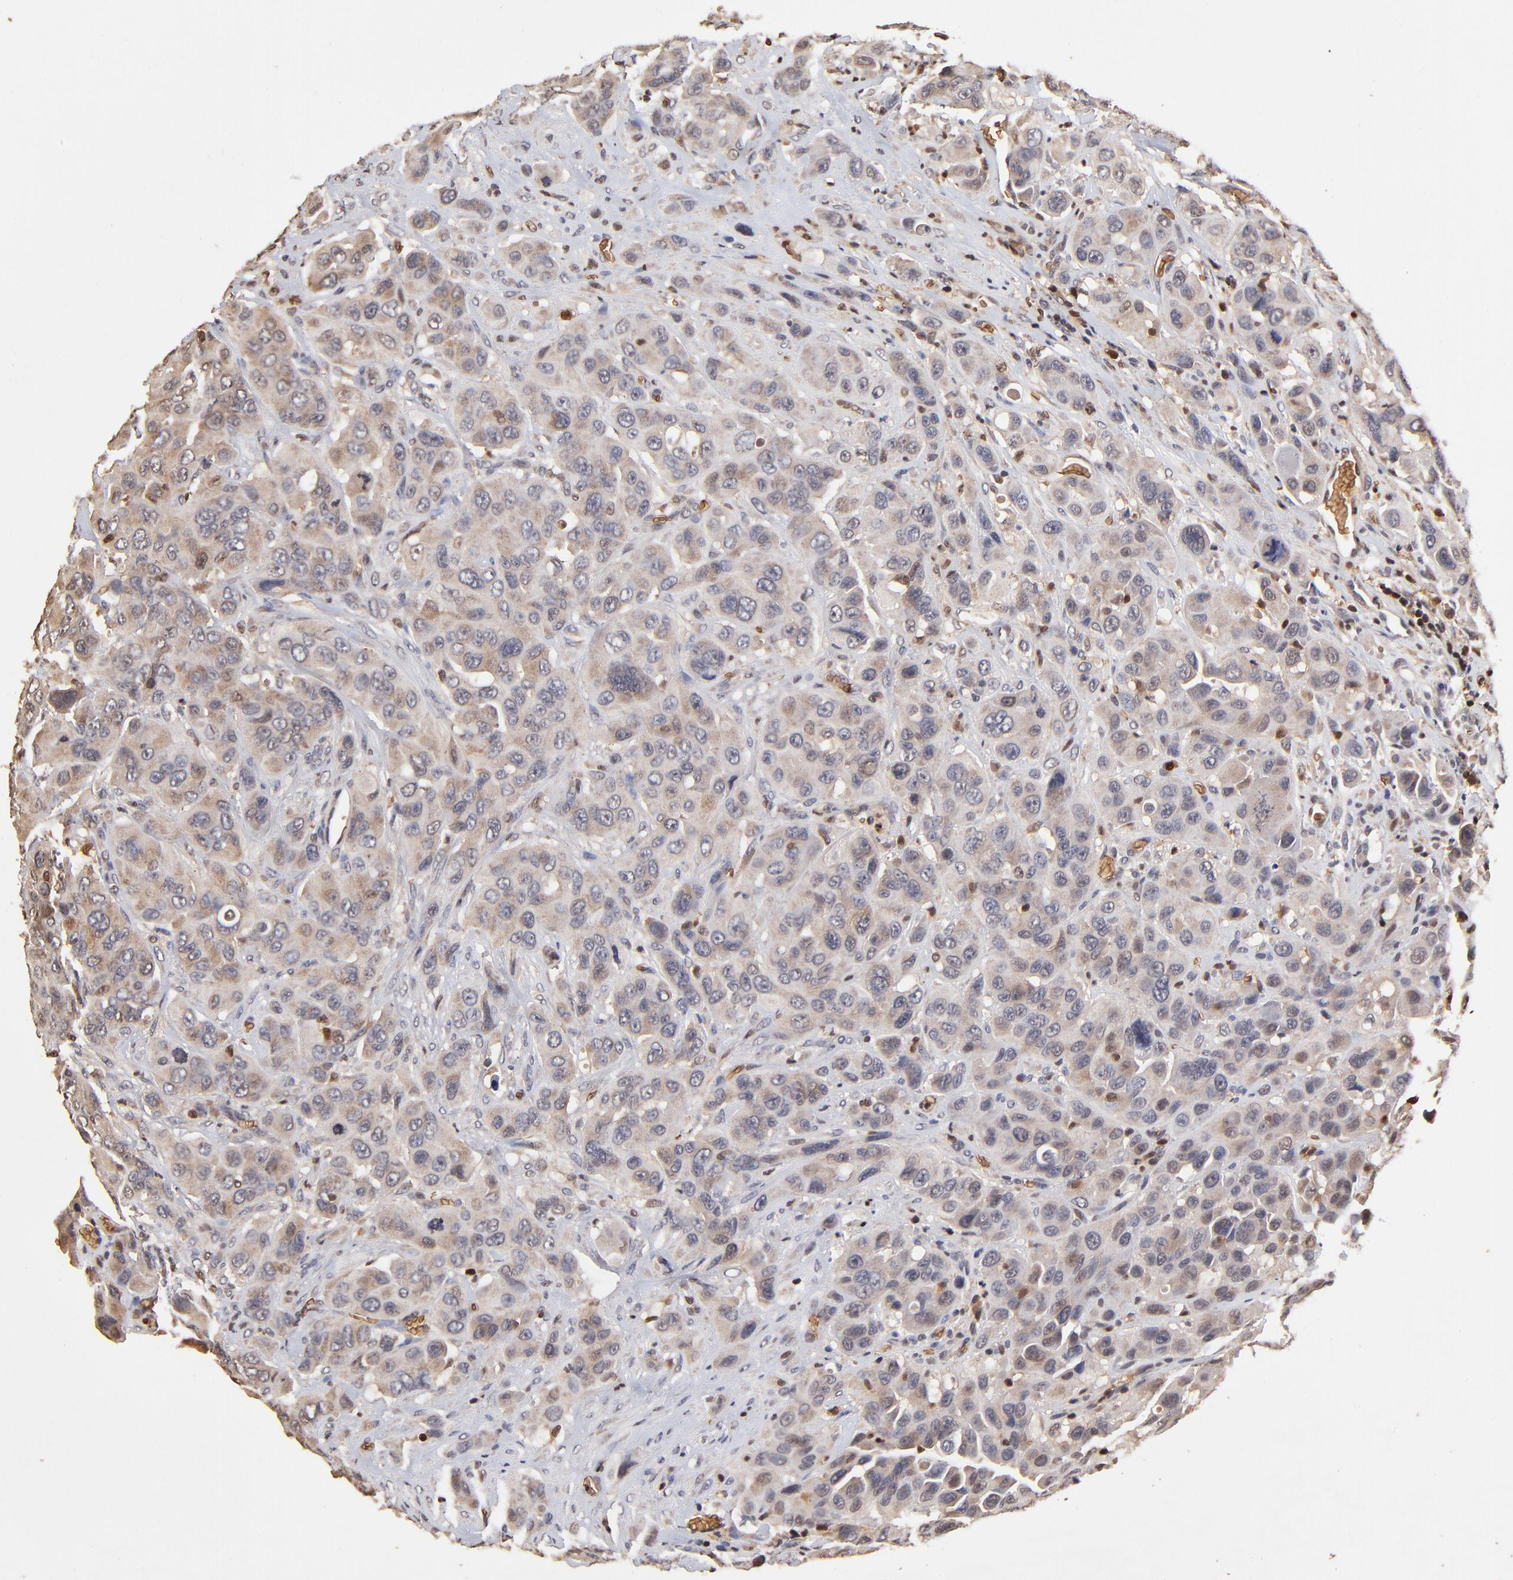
{"staining": {"intensity": "weak", "quantity": ">75%", "location": "cytoplasmic/membranous"}, "tissue": "urothelial cancer", "cell_type": "Tumor cells", "image_type": "cancer", "snomed": [{"axis": "morphology", "description": "Urothelial carcinoma, High grade"}, {"axis": "topography", "description": "Urinary bladder"}], "caption": "This is a micrograph of IHC staining of urothelial carcinoma (high-grade), which shows weak expression in the cytoplasmic/membranous of tumor cells.", "gene": "CASP1", "patient": {"sex": "male", "age": 73}}